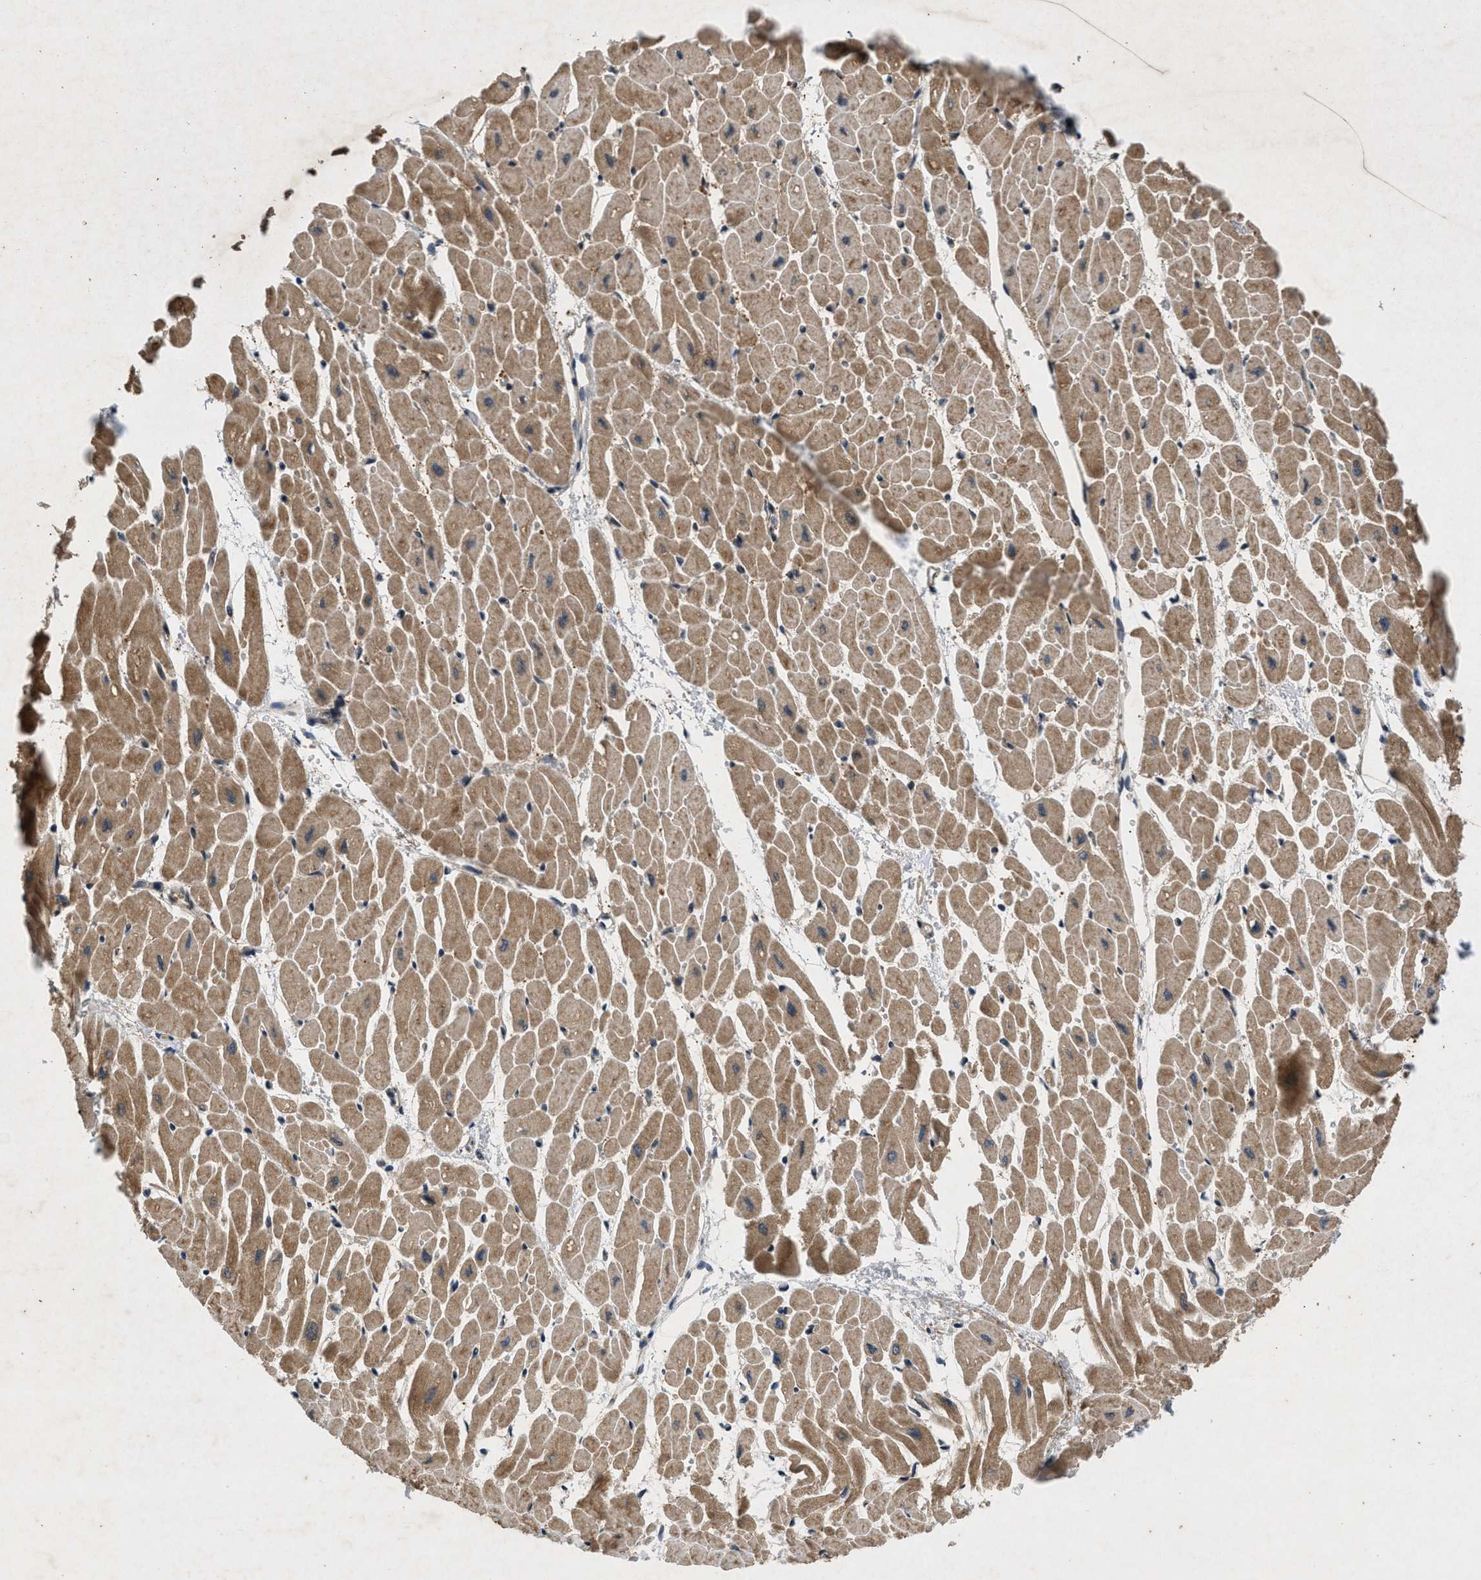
{"staining": {"intensity": "moderate", "quantity": ">75%", "location": "cytoplasmic/membranous"}, "tissue": "heart muscle", "cell_type": "Cardiomyocytes", "image_type": "normal", "snomed": [{"axis": "morphology", "description": "Normal tissue, NOS"}, {"axis": "topography", "description": "Heart"}], "caption": "About >75% of cardiomyocytes in benign heart muscle show moderate cytoplasmic/membranous protein expression as visualized by brown immunohistochemical staining.", "gene": "PRKG2", "patient": {"sex": "male", "age": 45}}